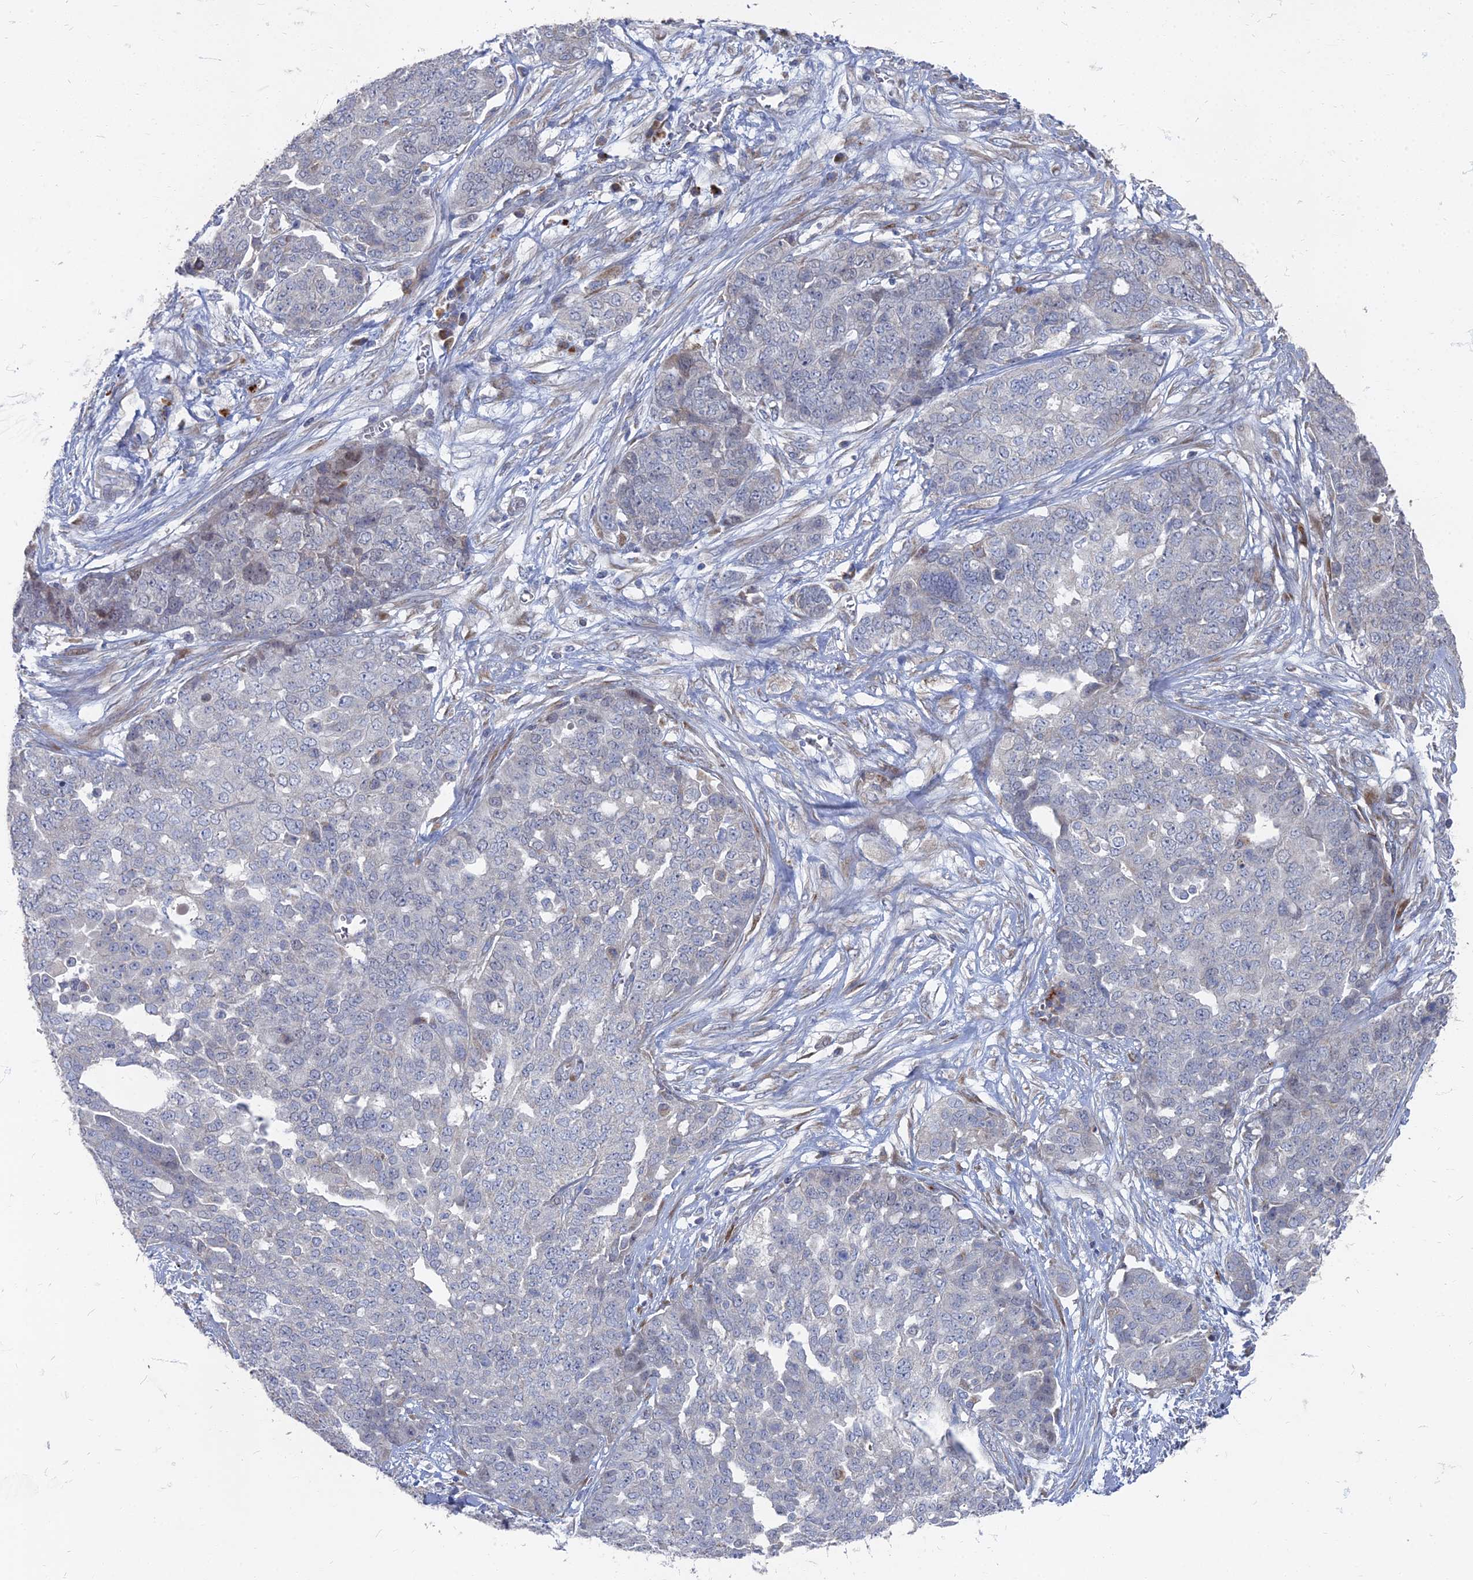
{"staining": {"intensity": "negative", "quantity": "none", "location": "none"}, "tissue": "ovarian cancer", "cell_type": "Tumor cells", "image_type": "cancer", "snomed": [{"axis": "morphology", "description": "Cystadenocarcinoma, serous, NOS"}, {"axis": "topography", "description": "Soft tissue"}, {"axis": "topography", "description": "Ovary"}], "caption": "Immunohistochemistry micrograph of ovarian cancer stained for a protein (brown), which demonstrates no expression in tumor cells. (Brightfield microscopy of DAB immunohistochemistry at high magnification).", "gene": "TMEM128", "patient": {"sex": "female", "age": 57}}